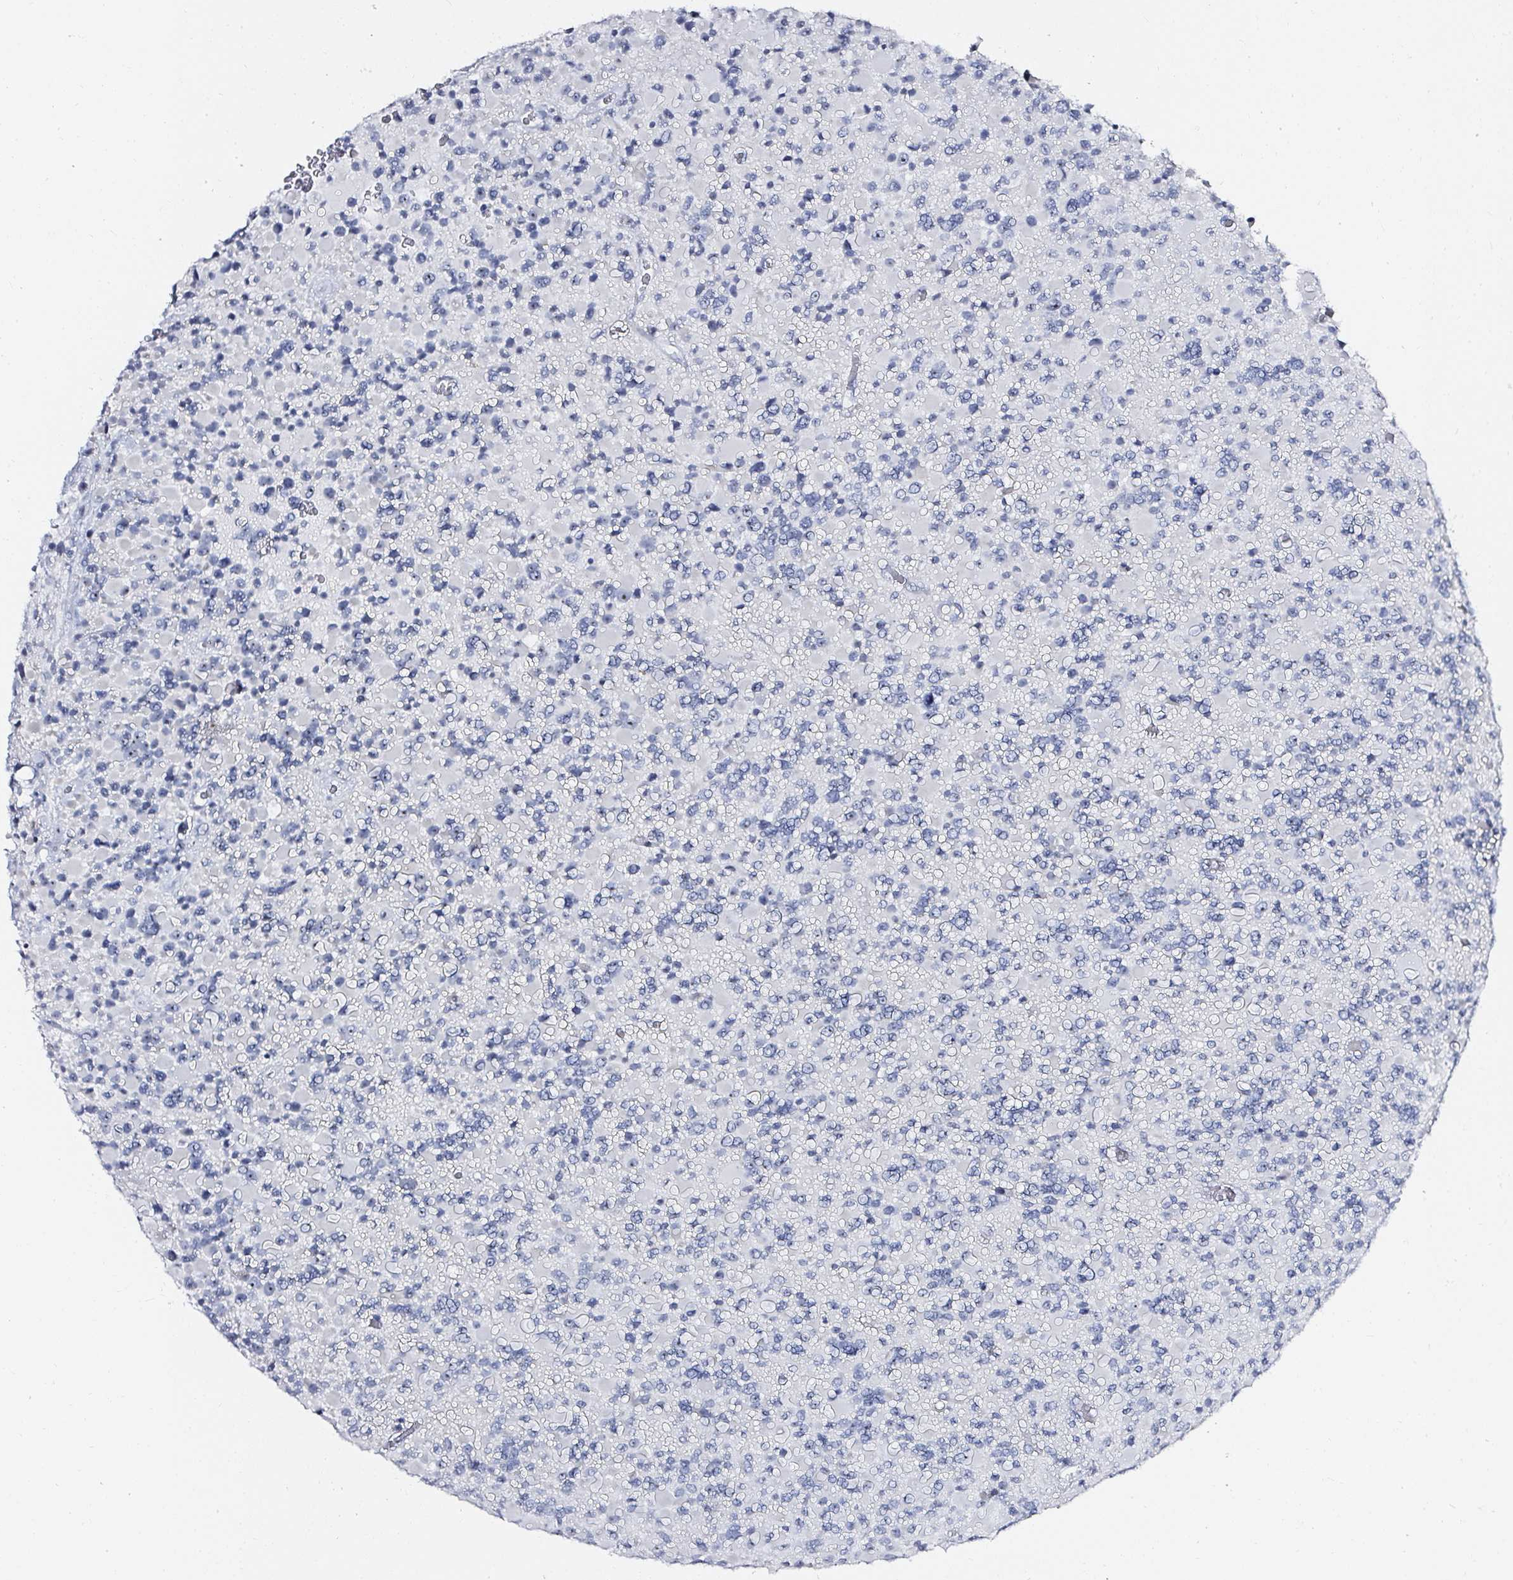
{"staining": {"intensity": "negative", "quantity": "none", "location": "none"}, "tissue": "glioma", "cell_type": "Tumor cells", "image_type": "cancer", "snomed": [{"axis": "morphology", "description": "Glioma, malignant, High grade"}, {"axis": "topography", "description": "Brain"}], "caption": "An immunohistochemistry (IHC) photomicrograph of high-grade glioma (malignant) is shown. There is no staining in tumor cells of high-grade glioma (malignant).", "gene": "ACAN", "patient": {"sex": "female", "age": 40}}